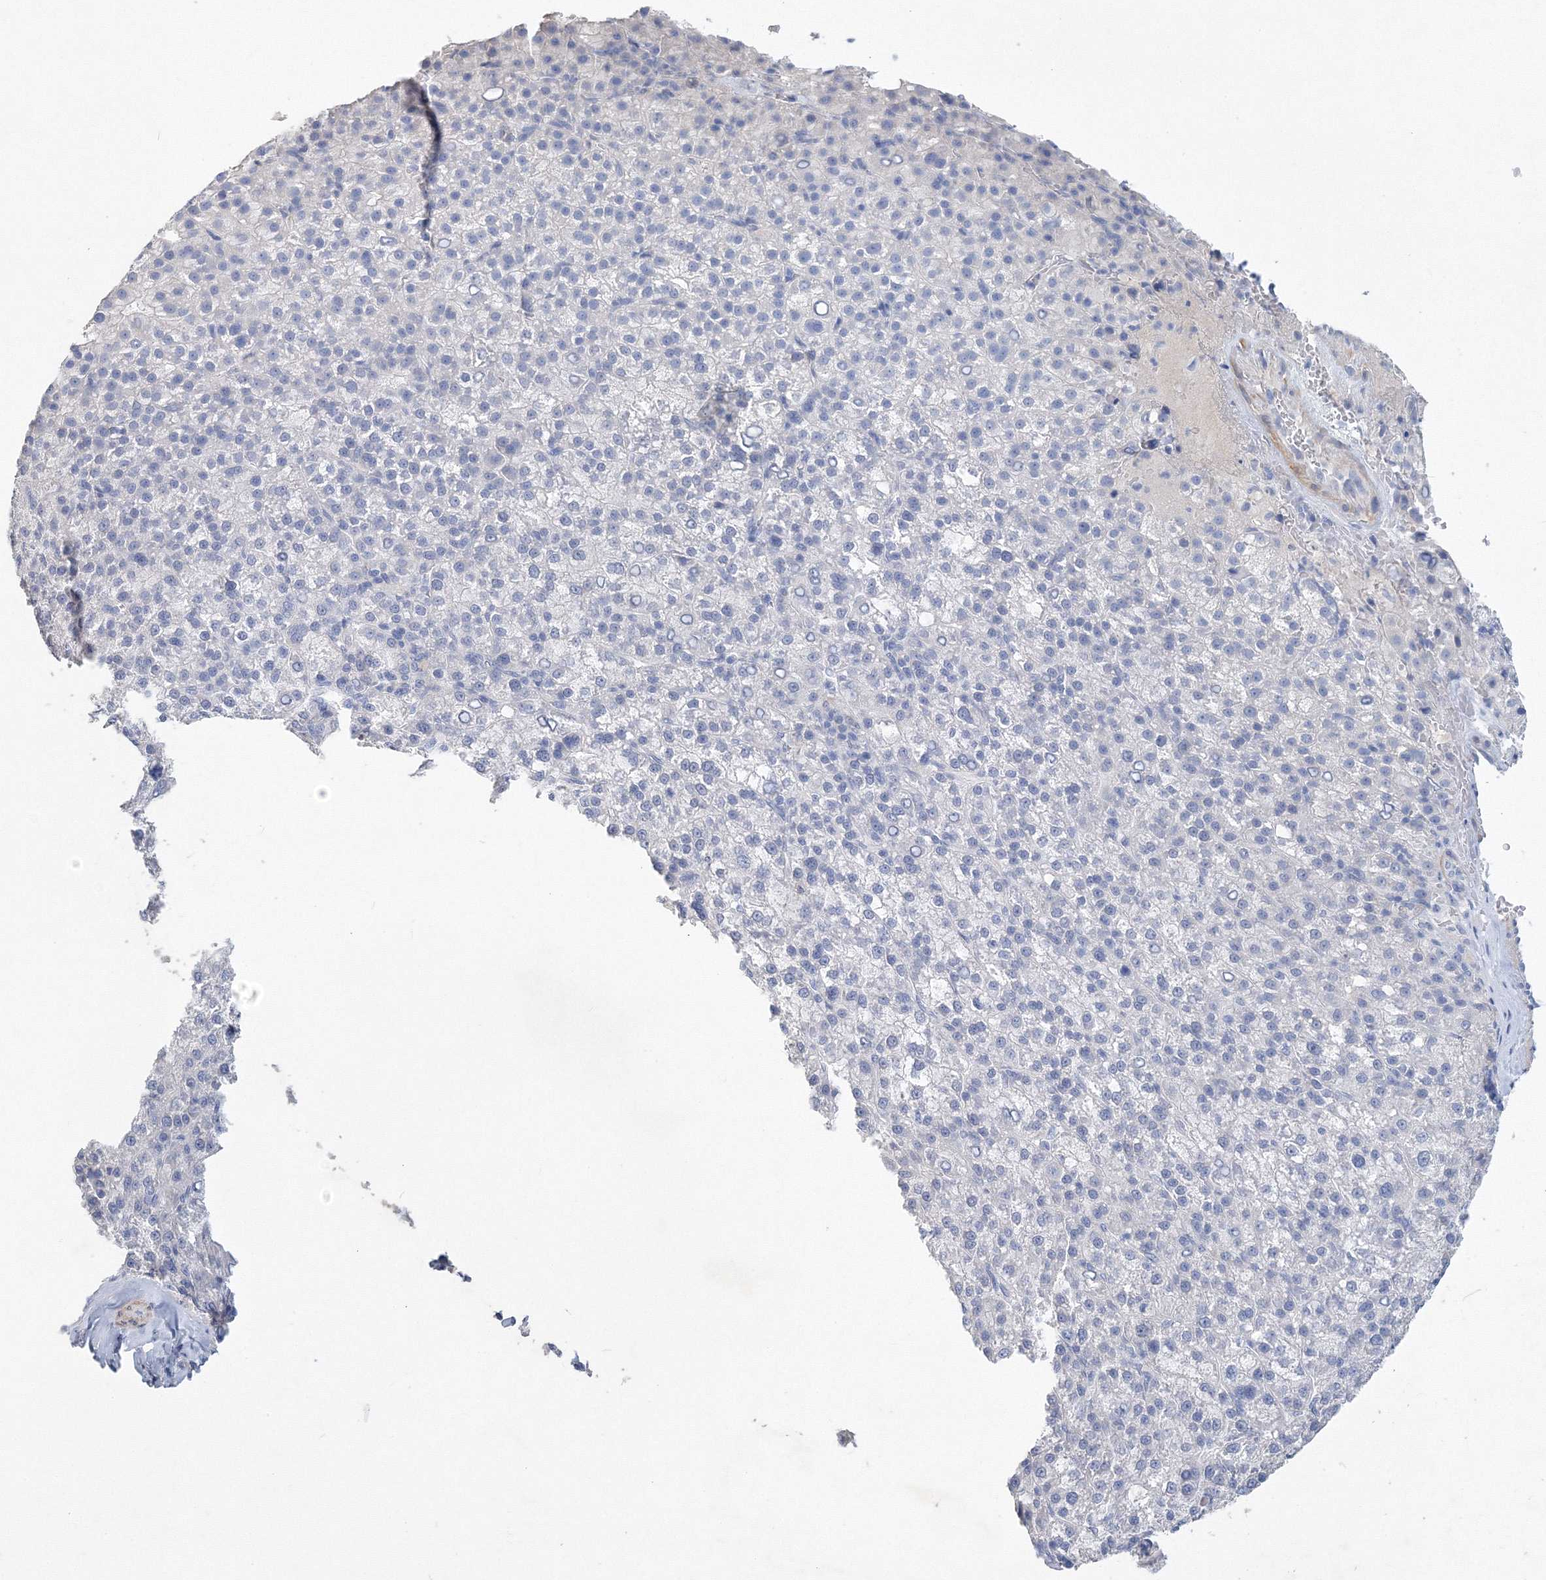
{"staining": {"intensity": "negative", "quantity": "none", "location": "none"}, "tissue": "liver cancer", "cell_type": "Tumor cells", "image_type": "cancer", "snomed": [{"axis": "morphology", "description": "Carcinoma, Hepatocellular, NOS"}, {"axis": "topography", "description": "Liver"}], "caption": "Micrograph shows no protein expression in tumor cells of liver cancer tissue.", "gene": "OSBPL6", "patient": {"sex": "female", "age": 58}}